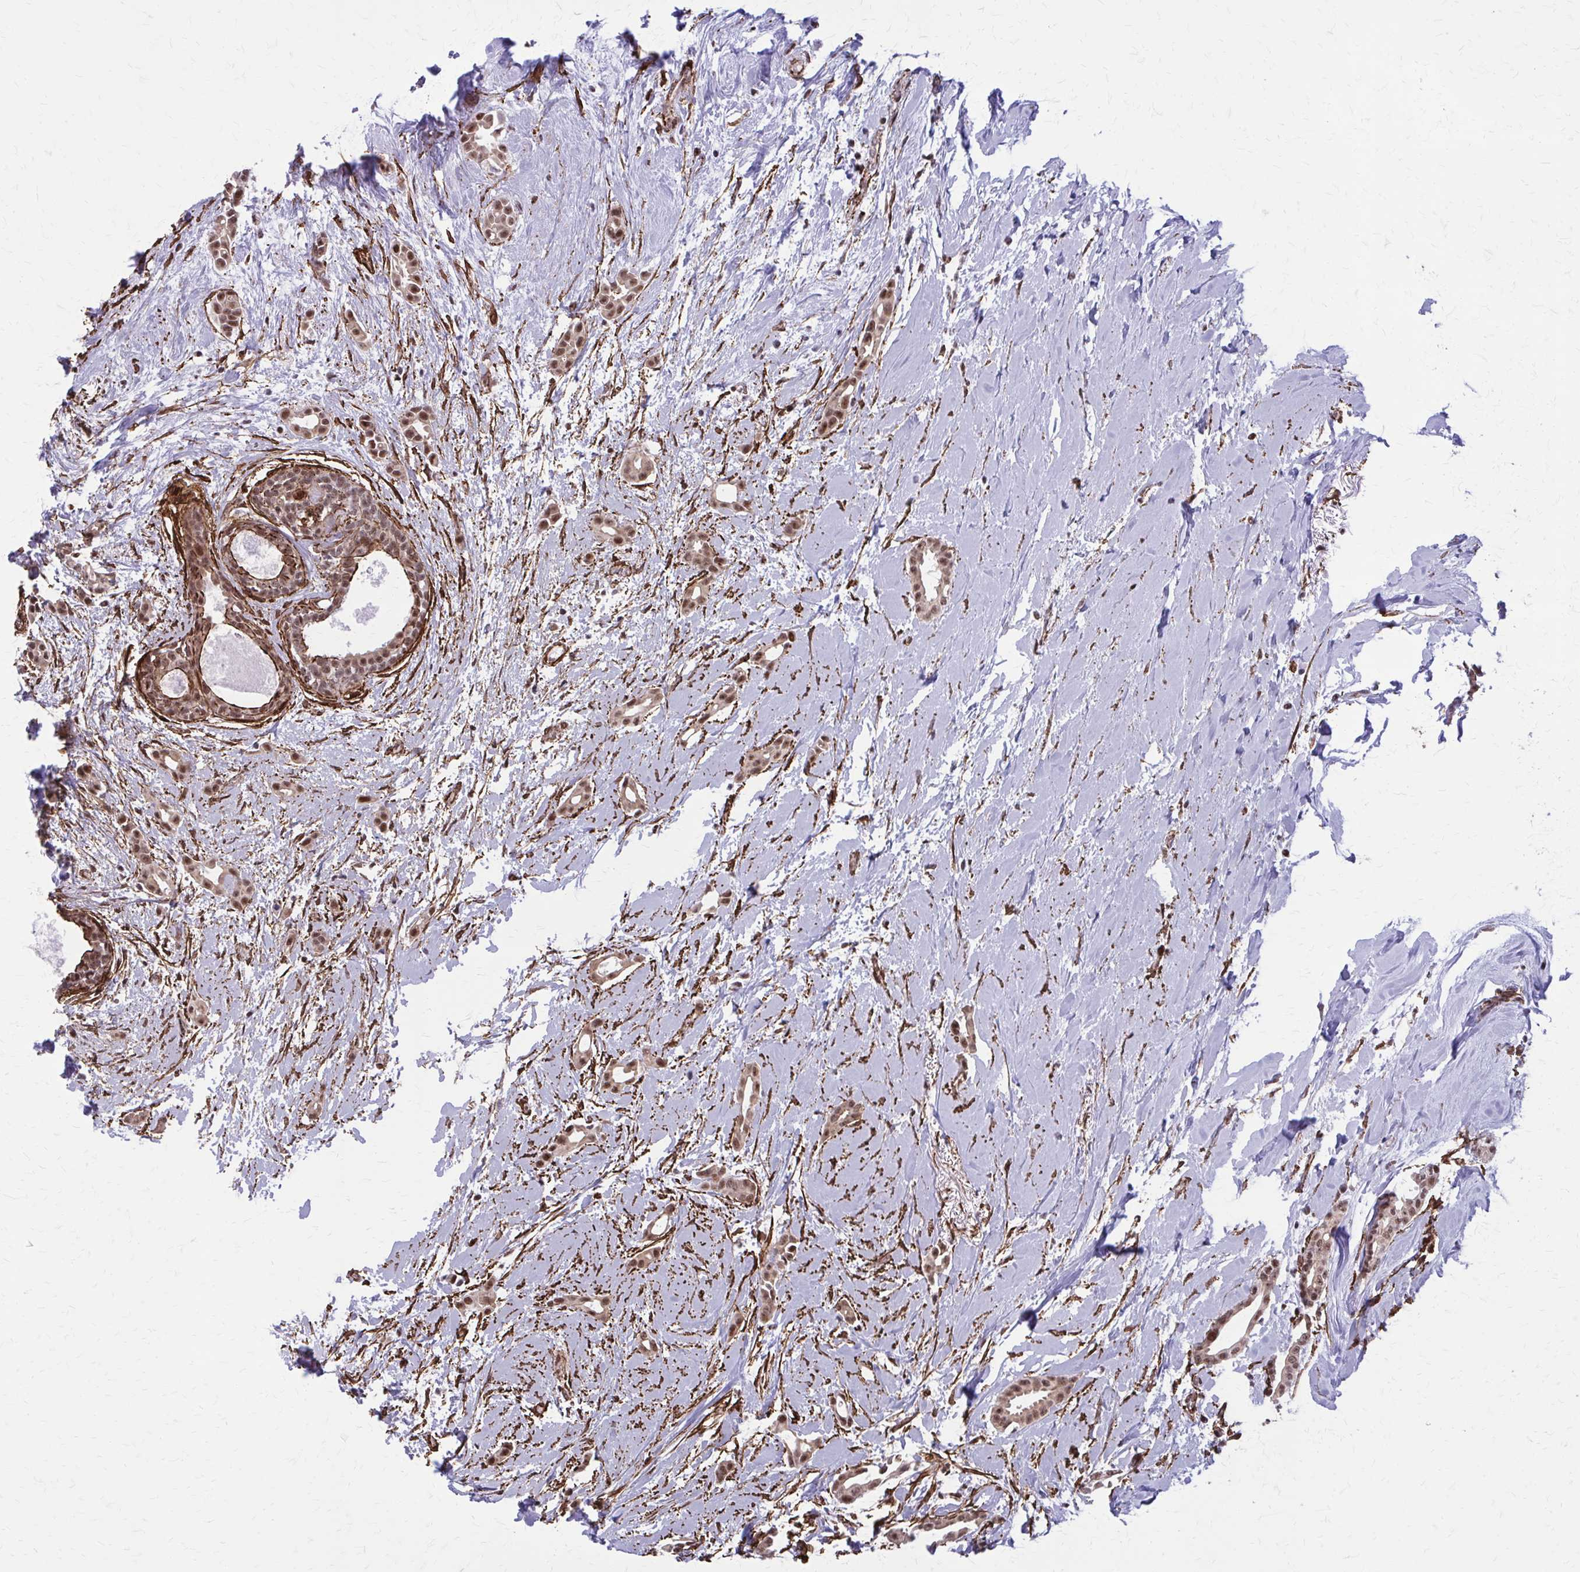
{"staining": {"intensity": "moderate", "quantity": ">75%", "location": "nuclear"}, "tissue": "breast cancer", "cell_type": "Tumor cells", "image_type": "cancer", "snomed": [{"axis": "morphology", "description": "Duct carcinoma"}, {"axis": "topography", "description": "Breast"}], "caption": "Immunohistochemical staining of breast cancer (infiltrating ductal carcinoma) displays moderate nuclear protein positivity in about >75% of tumor cells. (DAB = brown stain, brightfield microscopy at high magnification).", "gene": "NRBF2", "patient": {"sex": "female", "age": 64}}